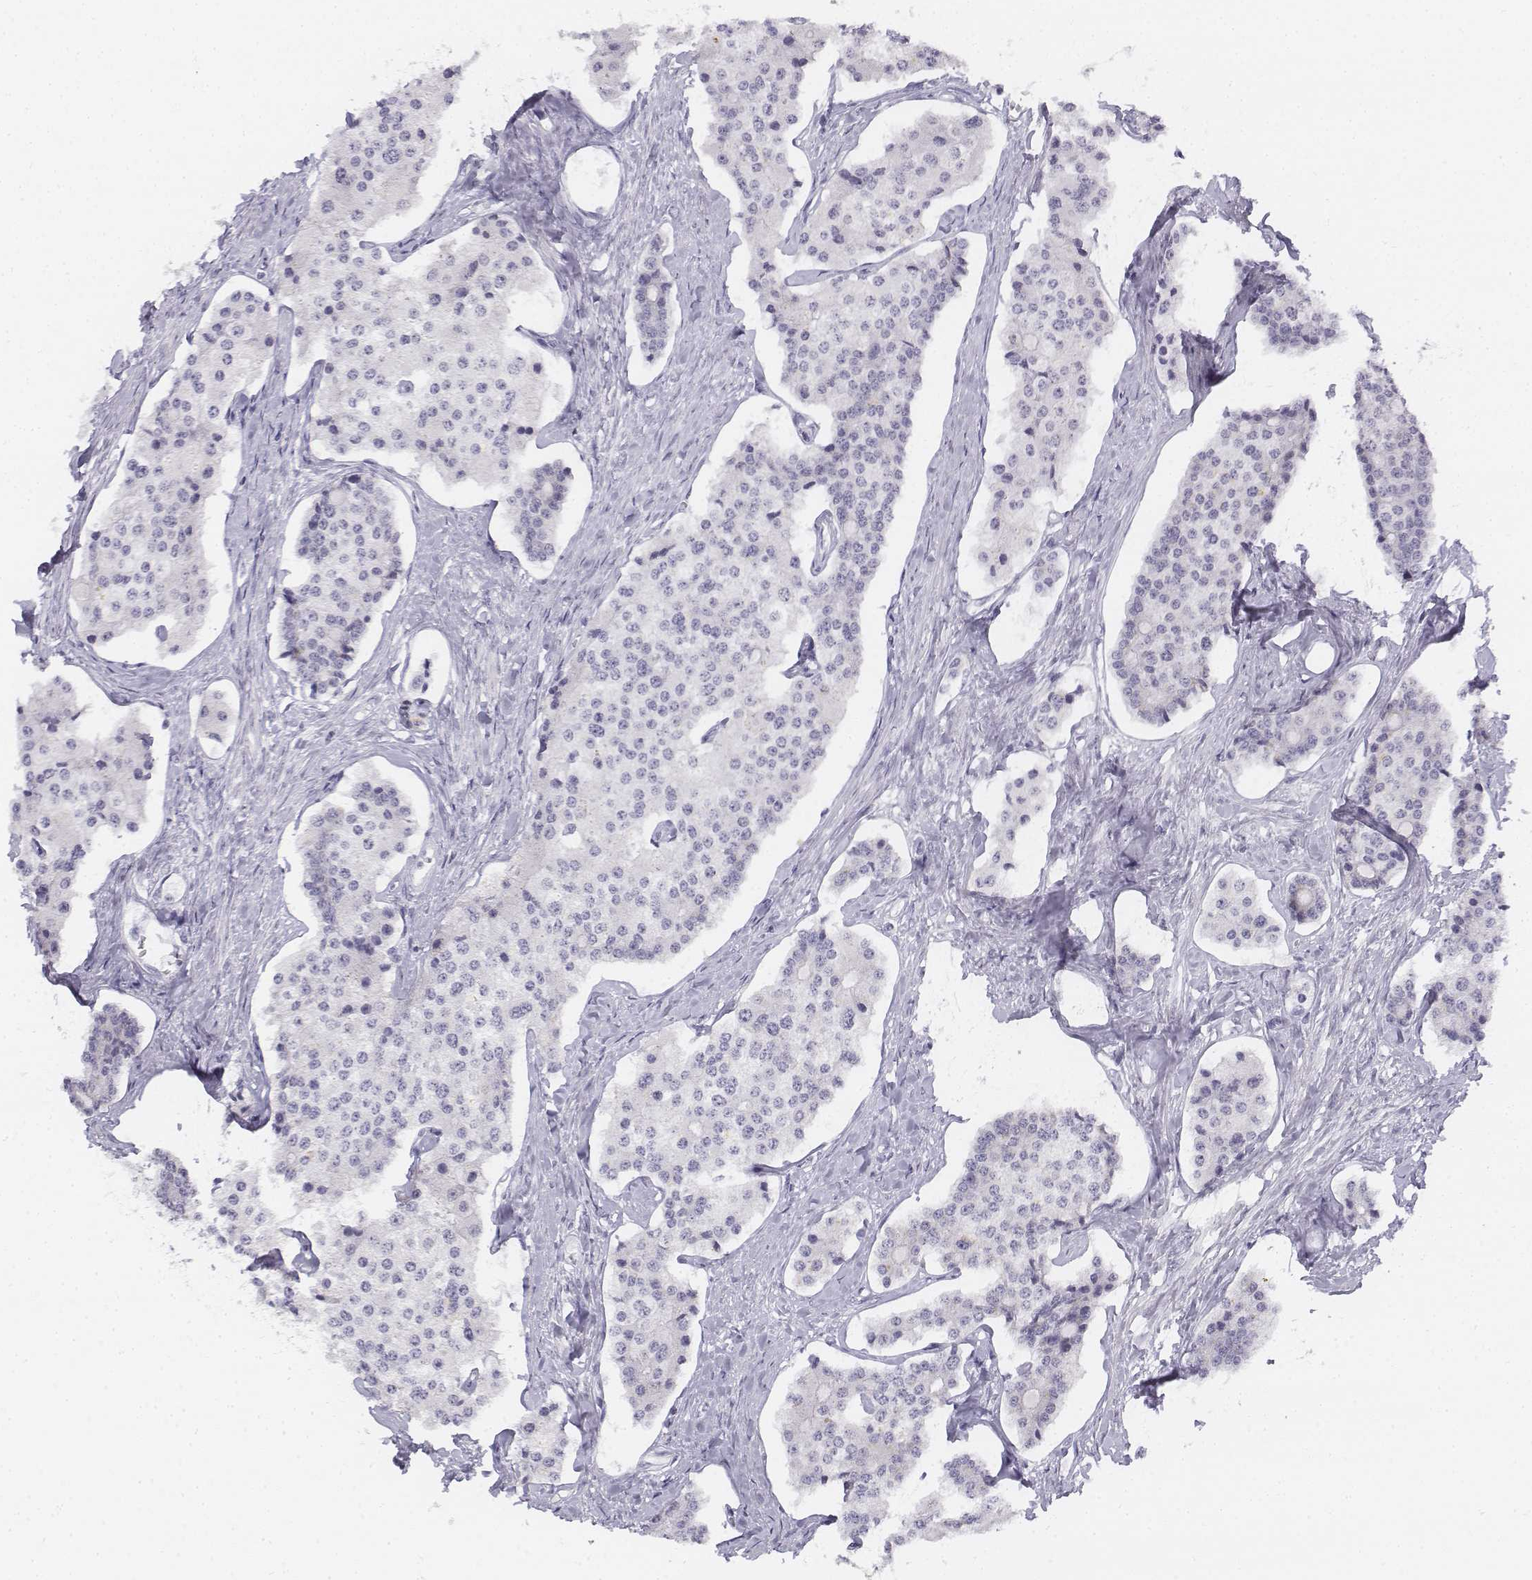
{"staining": {"intensity": "negative", "quantity": "none", "location": "none"}, "tissue": "carcinoid", "cell_type": "Tumor cells", "image_type": "cancer", "snomed": [{"axis": "morphology", "description": "Carcinoid, malignant, NOS"}, {"axis": "topography", "description": "Small intestine"}], "caption": "IHC photomicrograph of neoplastic tissue: human malignant carcinoid stained with DAB (3,3'-diaminobenzidine) reveals no significant protein staining in tumor cells. (DAB IHC visualized using brightfield microscopy, high magnification).", "gene": "UCN2", "patient": {"sex": "female", "age": 65}}